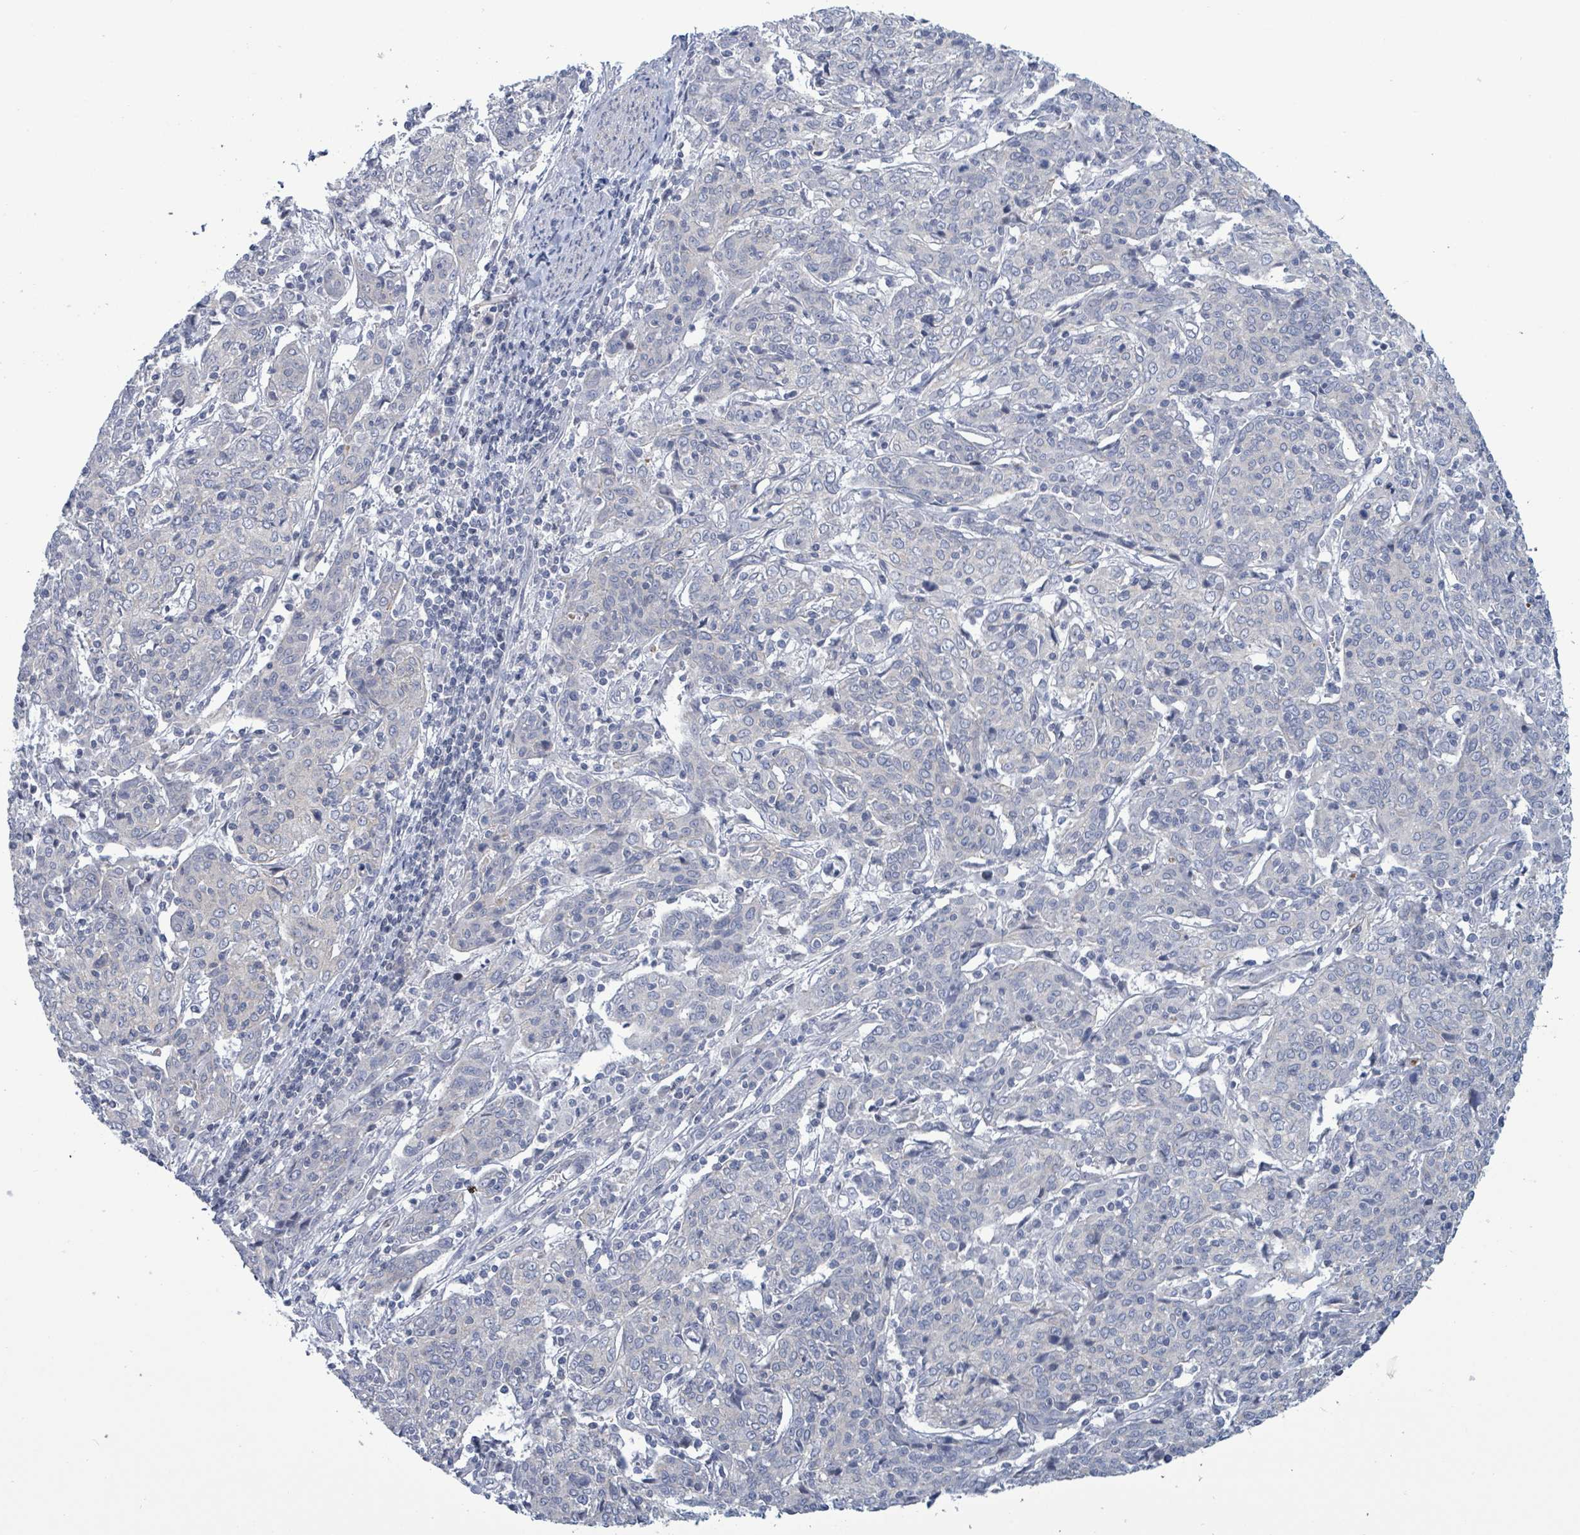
{"staining": {"intensity": "negative", "quantity": "none", "location": "none"}, "tissue": "cervical cancer", "cell_type": "Tumor cells", "image_type": "cancer", "snomed": [{"axis": "morphology", "description": "Squamous cell carcinoma, NOS"}, {"axis": "topography", "description": "Cervix"}], "caption": "Tumor cells are negative for brown protein staining in cervical squamous cell carcinoma. (DAB (3,3'-diaminobenzidine) immunohistochemistry (IHC) visualized using brightfield microscopy, high magnification).", "gene": "NTN3", "patient": {"sex": "female", "age": 67}}